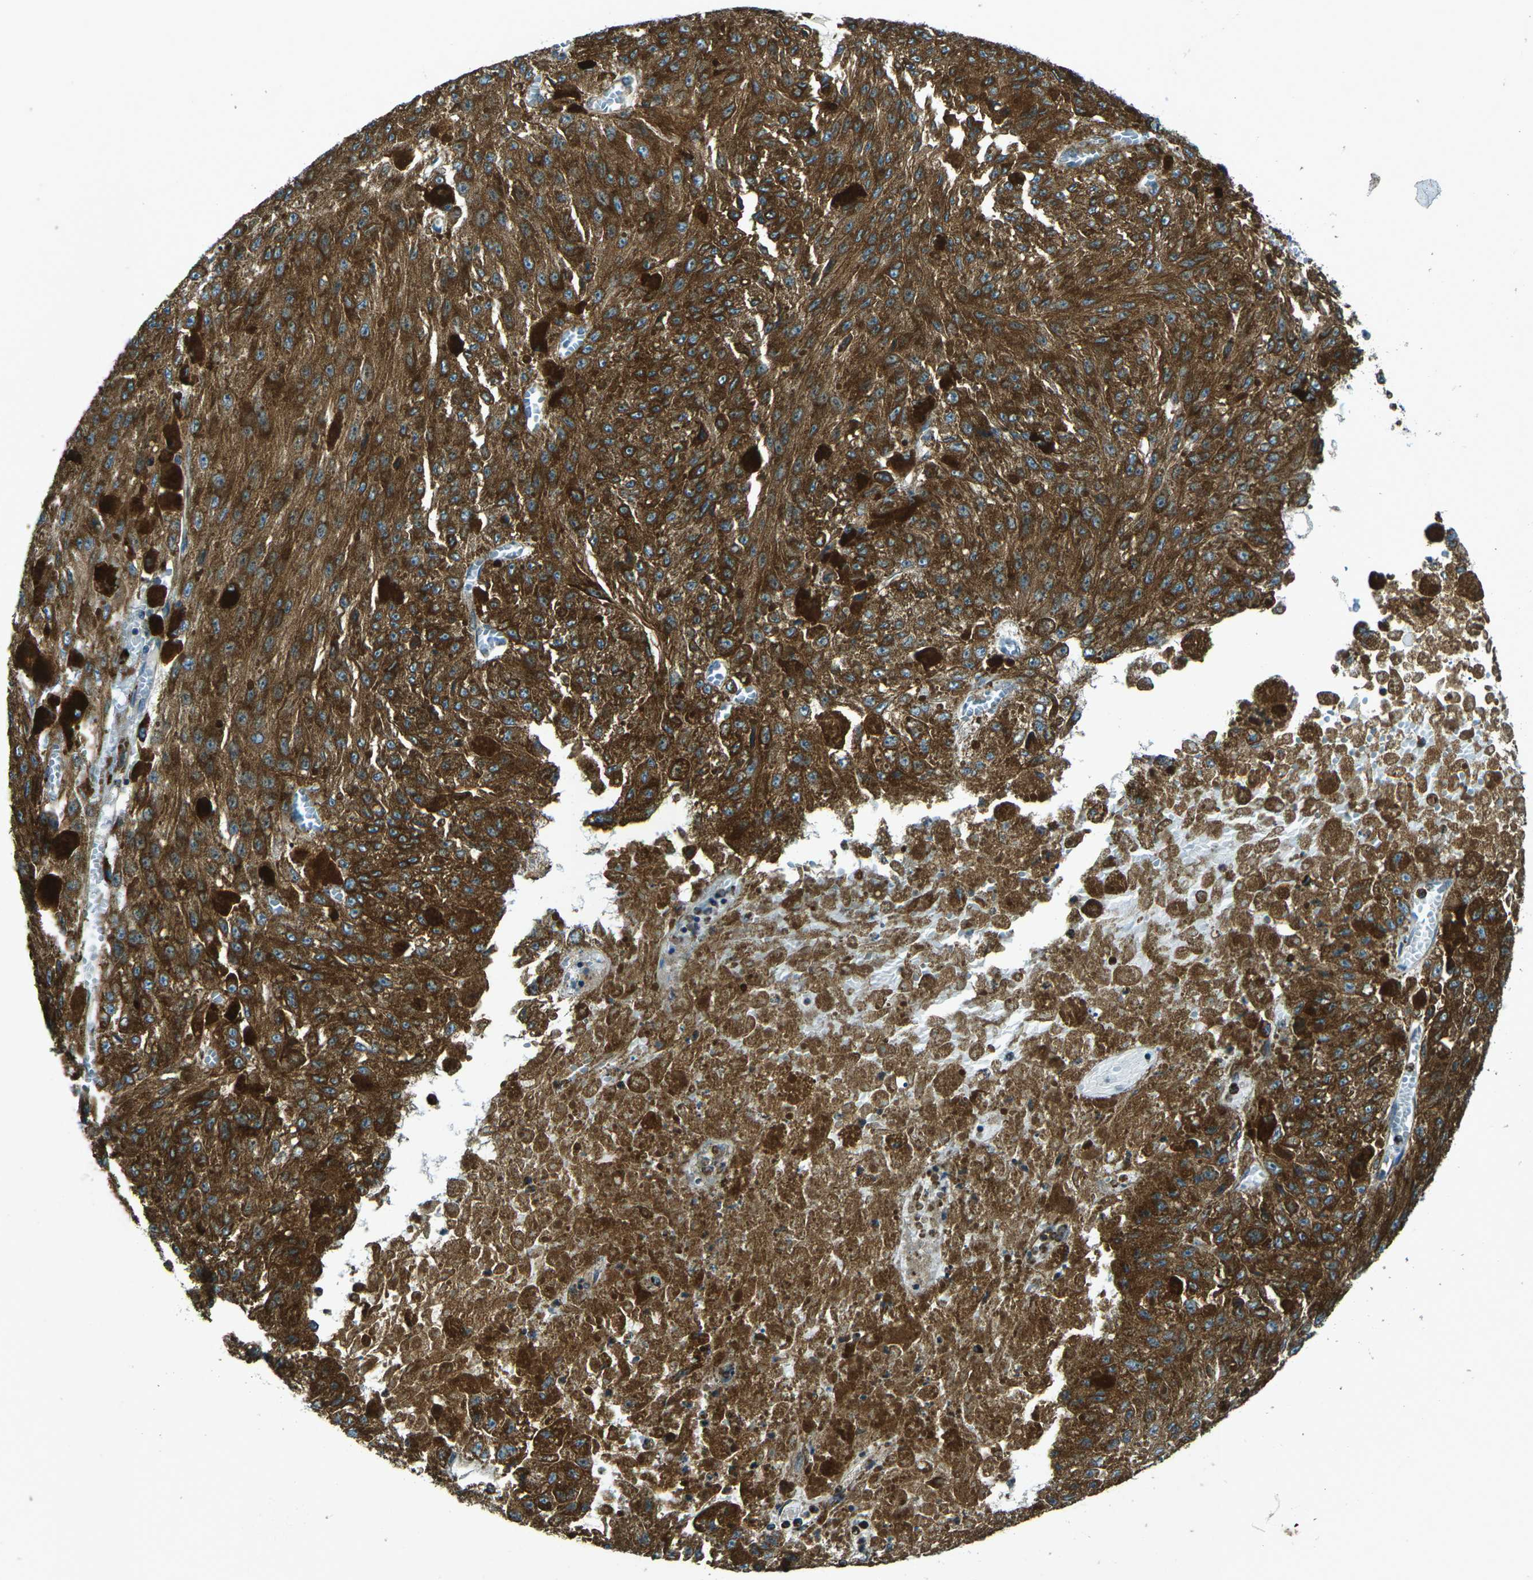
{"staining": {"intensity": "strong", "quantity": ">75%", "location": "cytoplasmic/membranous"}, "tissue": "melanoma", "cell_type": "Tumor cells", "image_type": "cancer", "snomed": [{"axis": "morphology", "description": "Malignant melanoma, NOS"}, {"axis": "topography", "description": "Other"}], "caption": "This is a micrograph of immunohistochemistry staining of melanoma, which shows strong expression in the cytoplasmic/membranous of tumor cells.", "gene": "CDK17", "patient": {"sex": "male", "age": 79}}